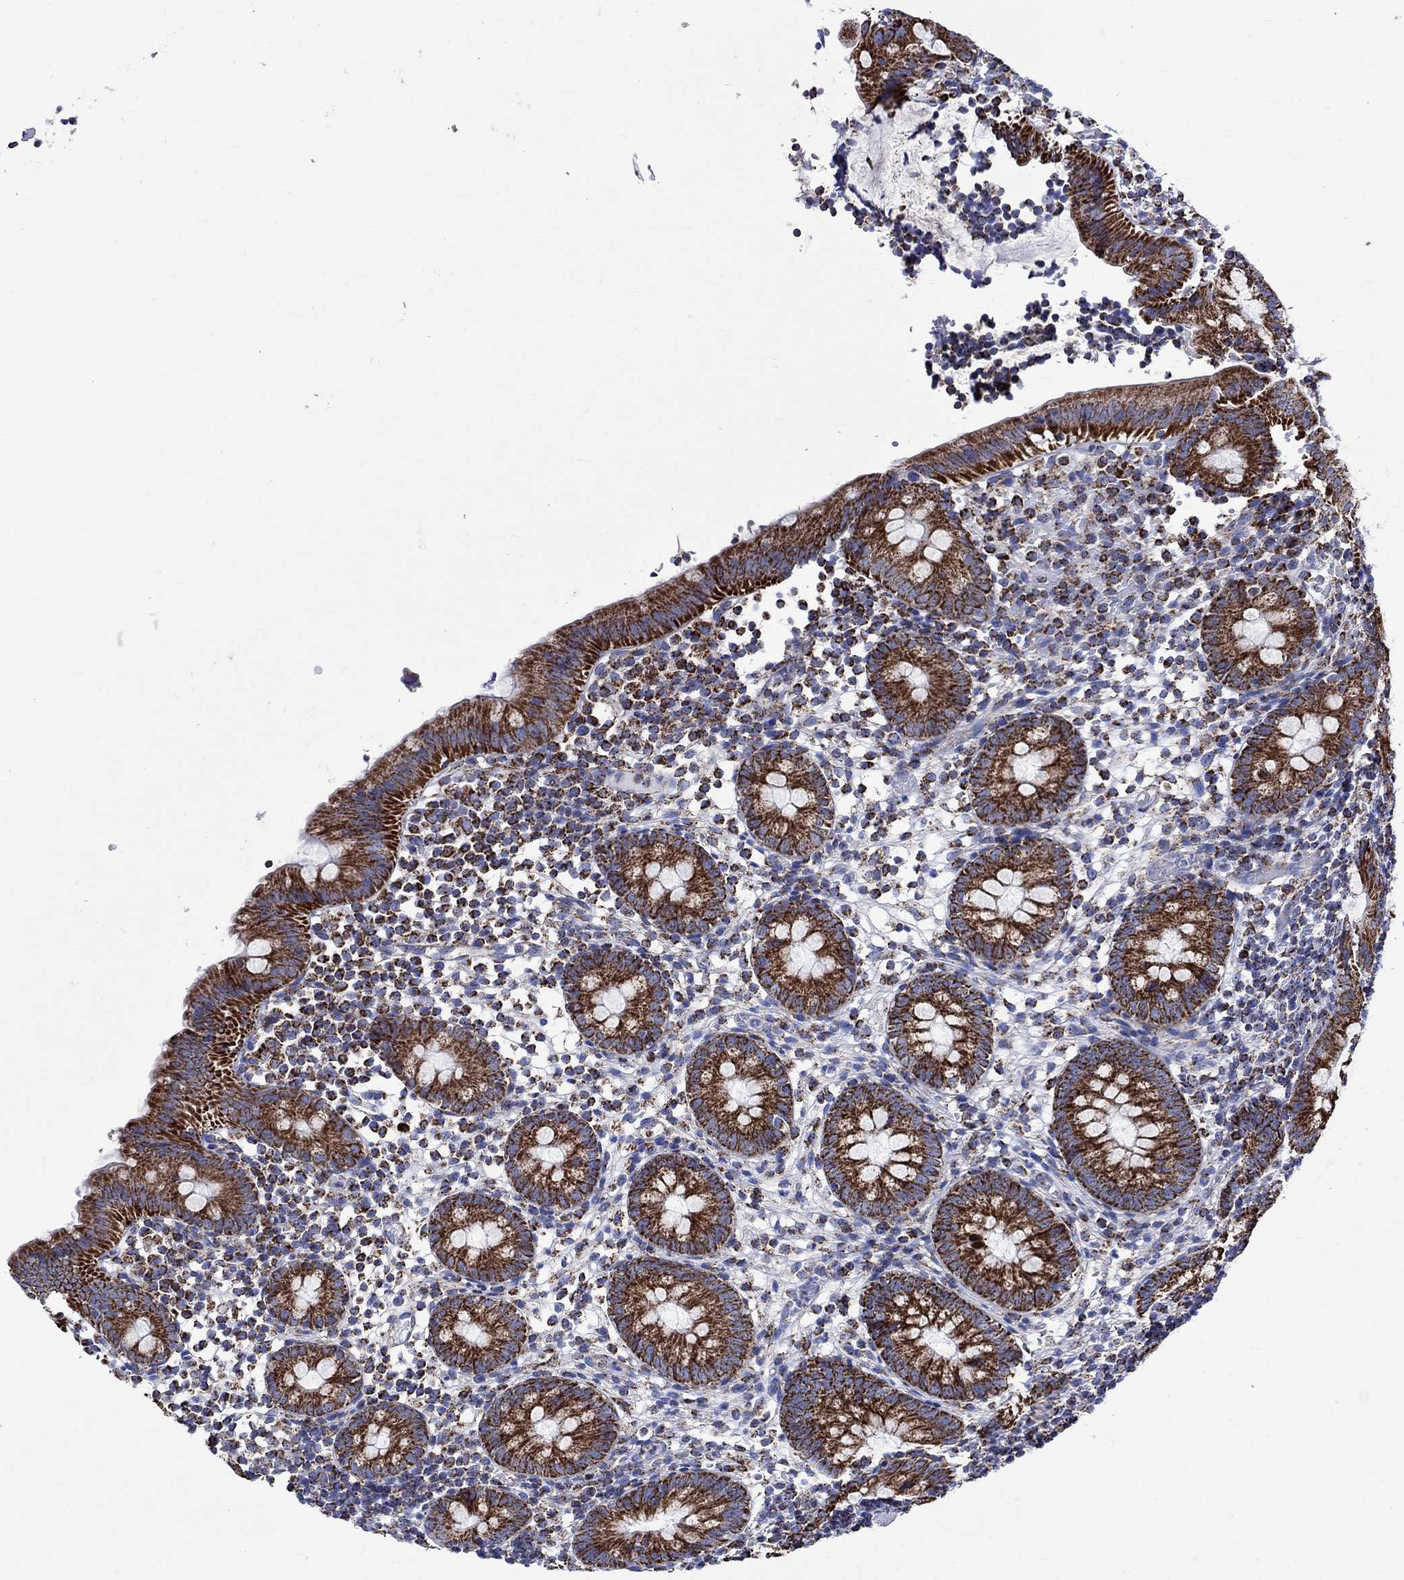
{"staining": {"intensity": "strong", "quantity": ">75%", "location": "cytoplasmic/membranous"}, "tissue": "appendix", "cell_type": "Glandular cells", "image_type": "normal", "snomed": [{"axis": "morphology", "description": "Normal tissue, NOS"}, {"axis": "topography", "description": "Appendix"}], "caption": "Immunohistochemistry (IHC) (DAB) staining of normal appendix demonstrates strong cytoplasmic/membranous protein staining in about >75% of glandular cells. (Brightfield microscopy of DAB IHC at high magnification).", "gene": "RCE1", "patient": {"sex": "female", "age": 40}}